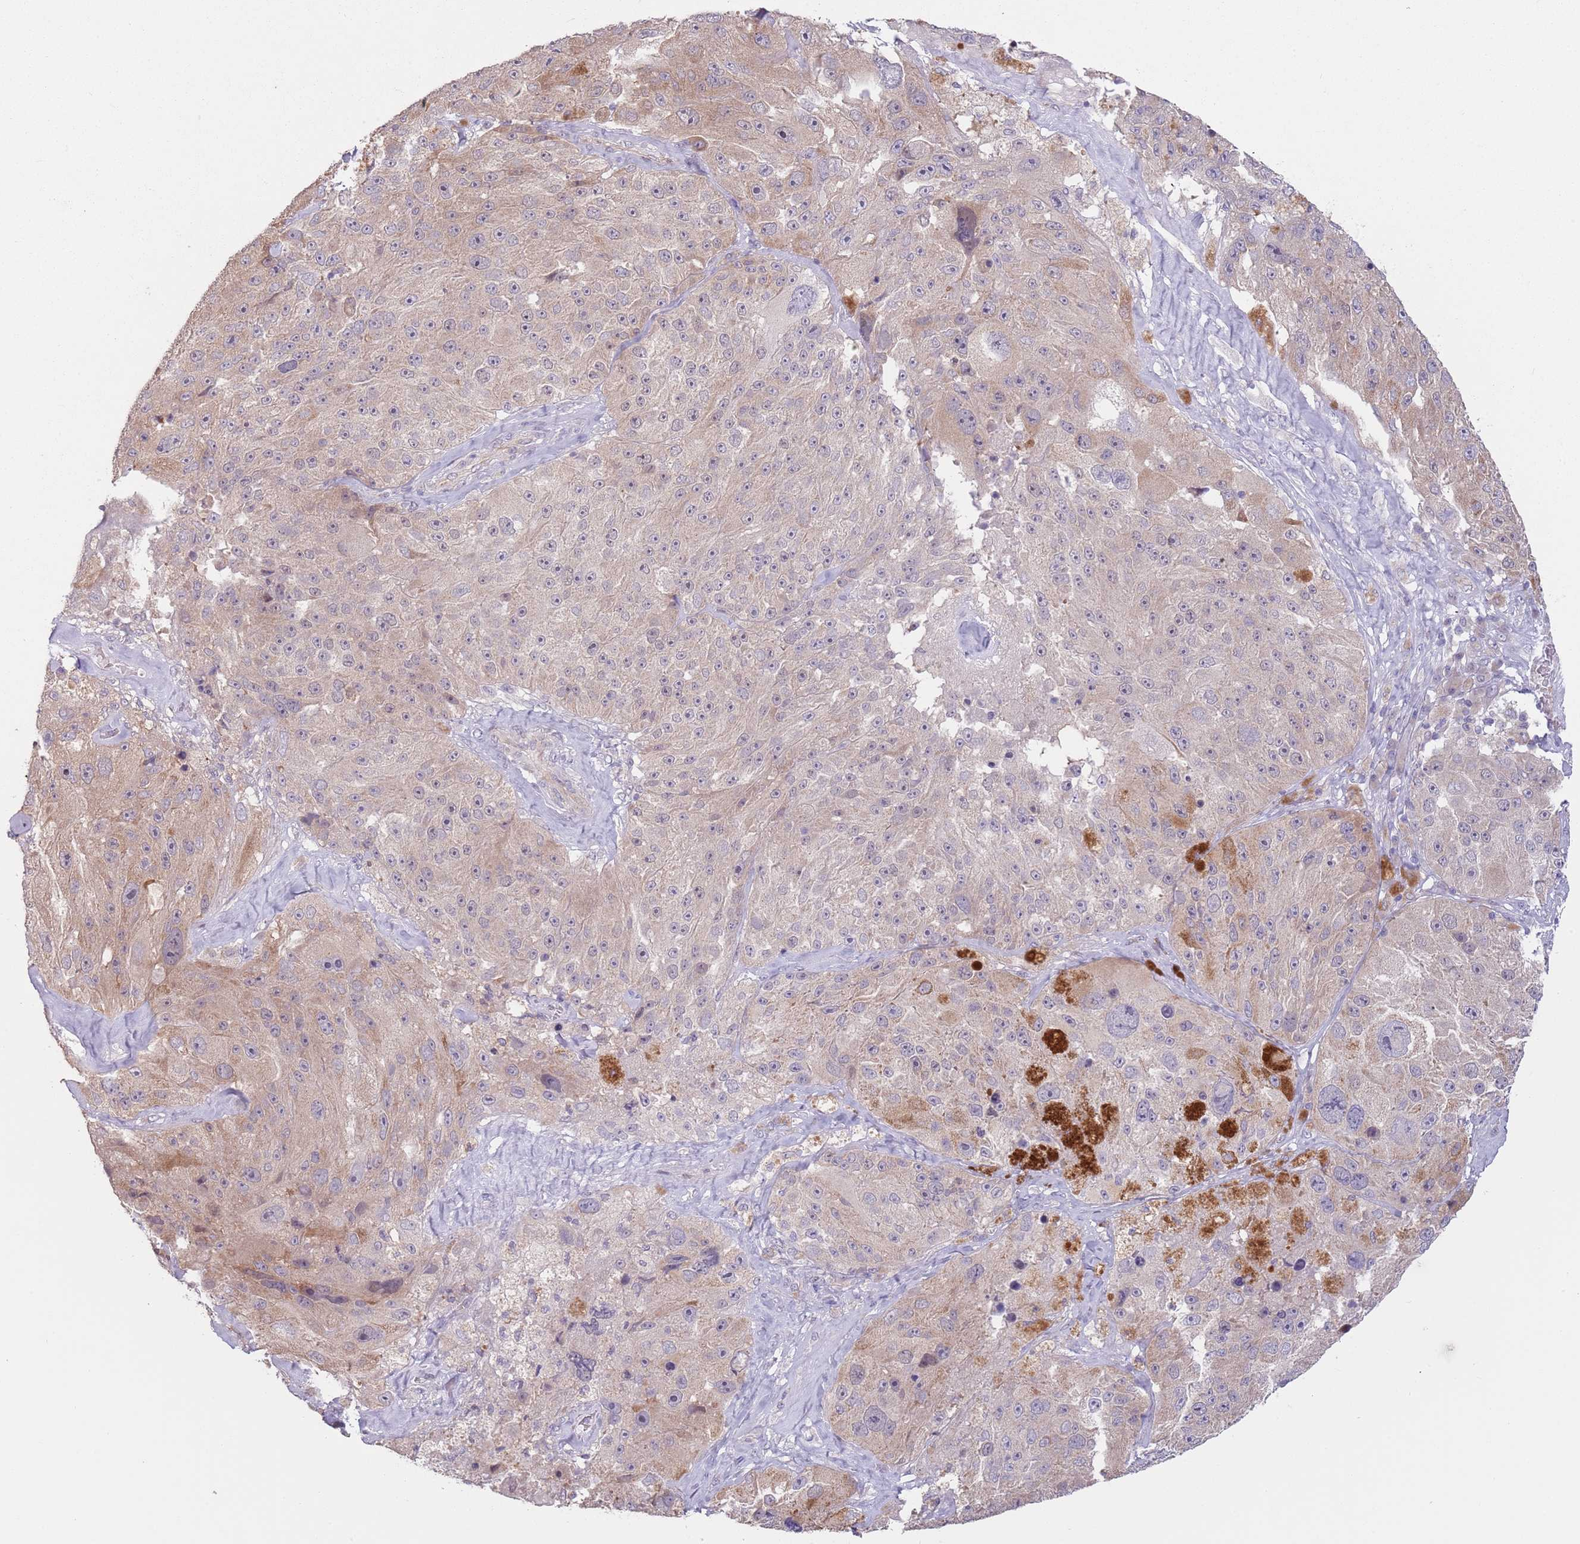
{"staining": {"intensity": "moderate", "quantity": "<25%", "location": "cytoplasmic/membranous,nuclear"}, "tissue": "melanoma", "cell_type": "Tumor cells", "image_type": "cancer", "snomed": [{"axis": "morphology", "description": "Malignant melanoma, Metastatic site"}, {"axis": "topography", "description": "Lymph node"}], "caption": "Immunohistochemical staining of malignant melanoma (metastatic site) reveals moderate cytoplasmic/membranous and nuclear protein positivity in approximately <25% of tumor cells.", "gene": "LDHD", "patient": {"sex": "male", "age": 62}}